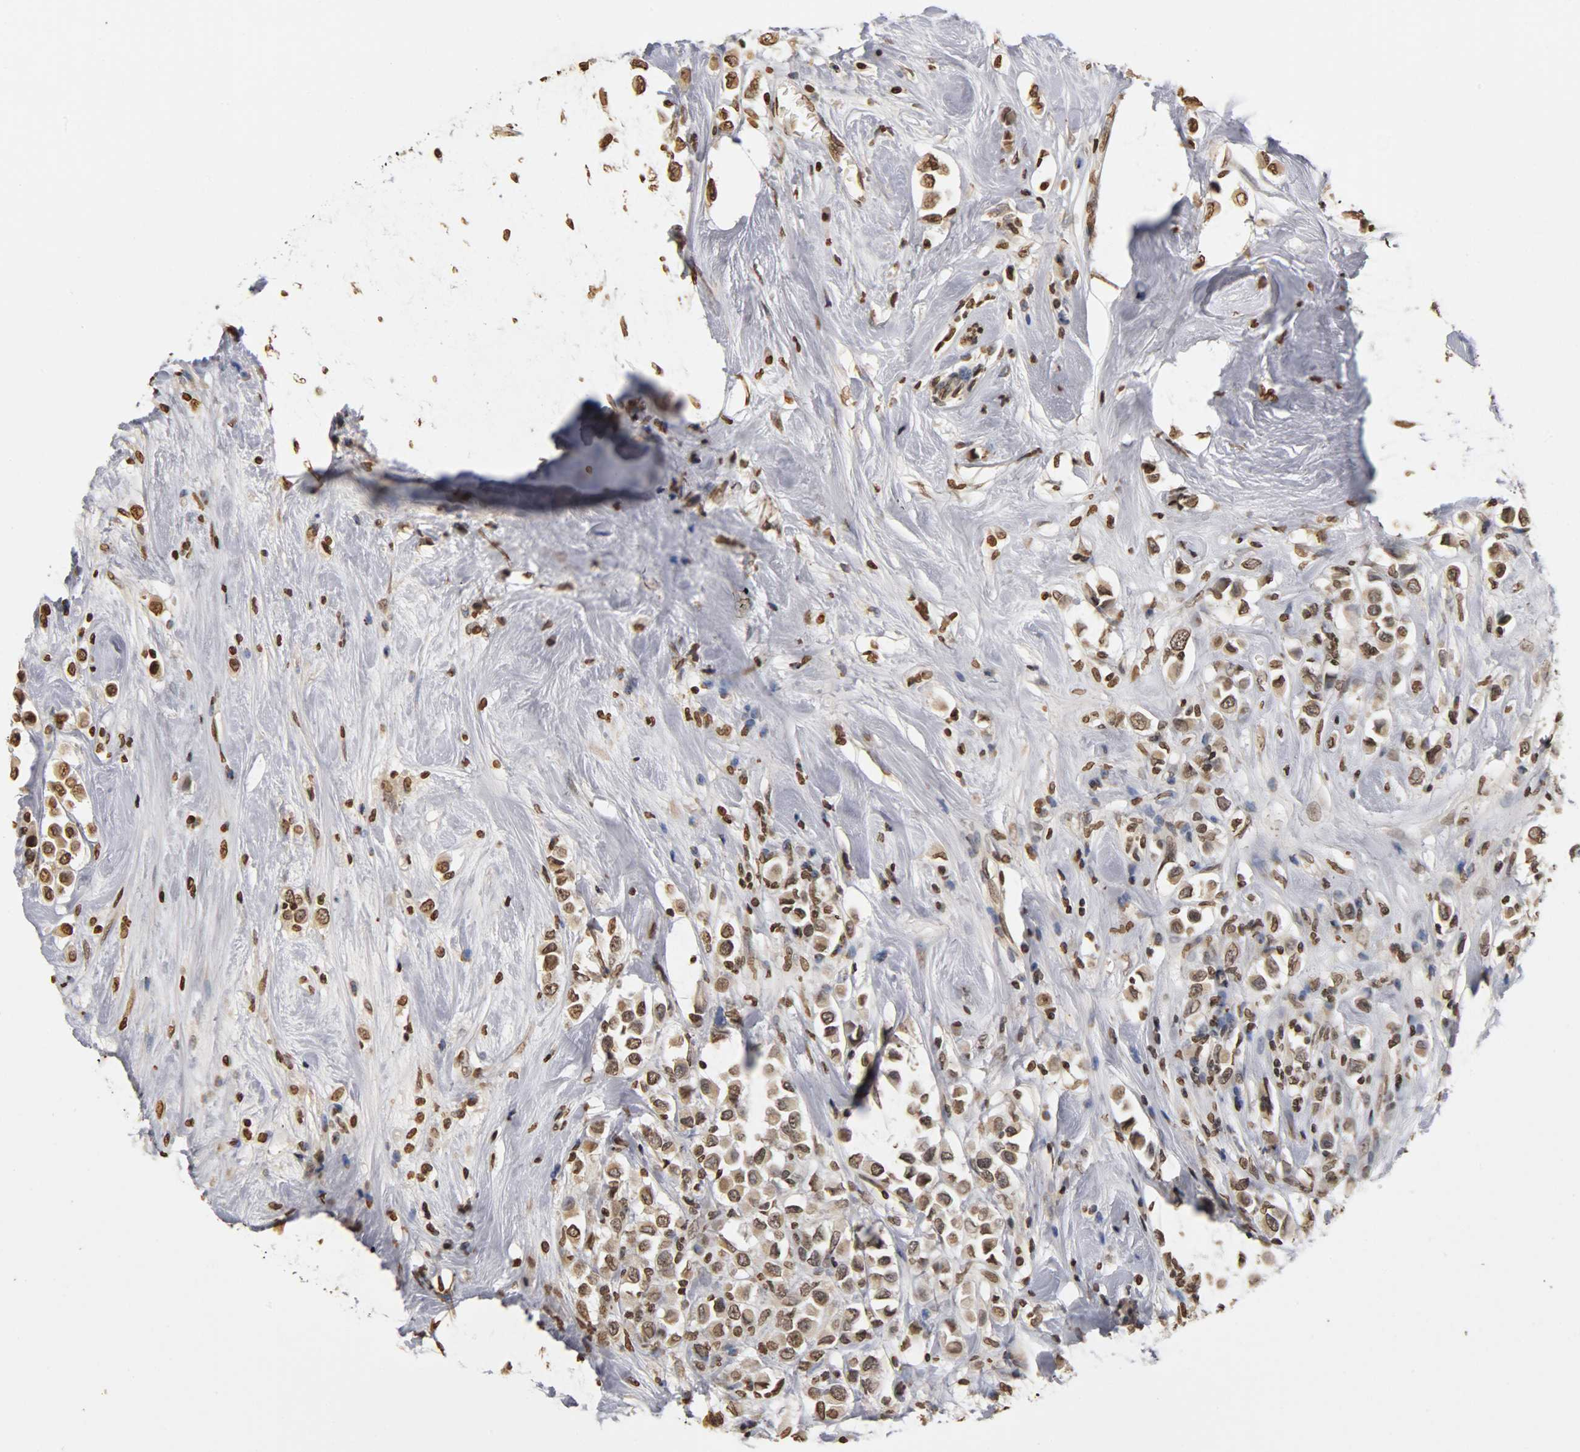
{"staining": {"intensity": "weak", "quantity": "25%-75%", "location": "cytoplasmic/membranous,nuclear"}, "tissue": "breast cancer", "cell_type": "Tumor cells", "image_type": "cancer", "snomed": [{"axis": "morphology", "description": "Duct carcinoma"}, {"axis": "topography", "description": "Breast"}], "caption": "Brown immunohistochemical staining in breast cancer (invasive ductal carcinoma) shows weak cytoplasmic/membranous and nuclear positivity in about 25%-75% of tumor cells. (DAB = brown stain, brightfield microscopy at high magnification).", "gene": "ERCC2", "patient": {"sex": "female", "age": 61}}